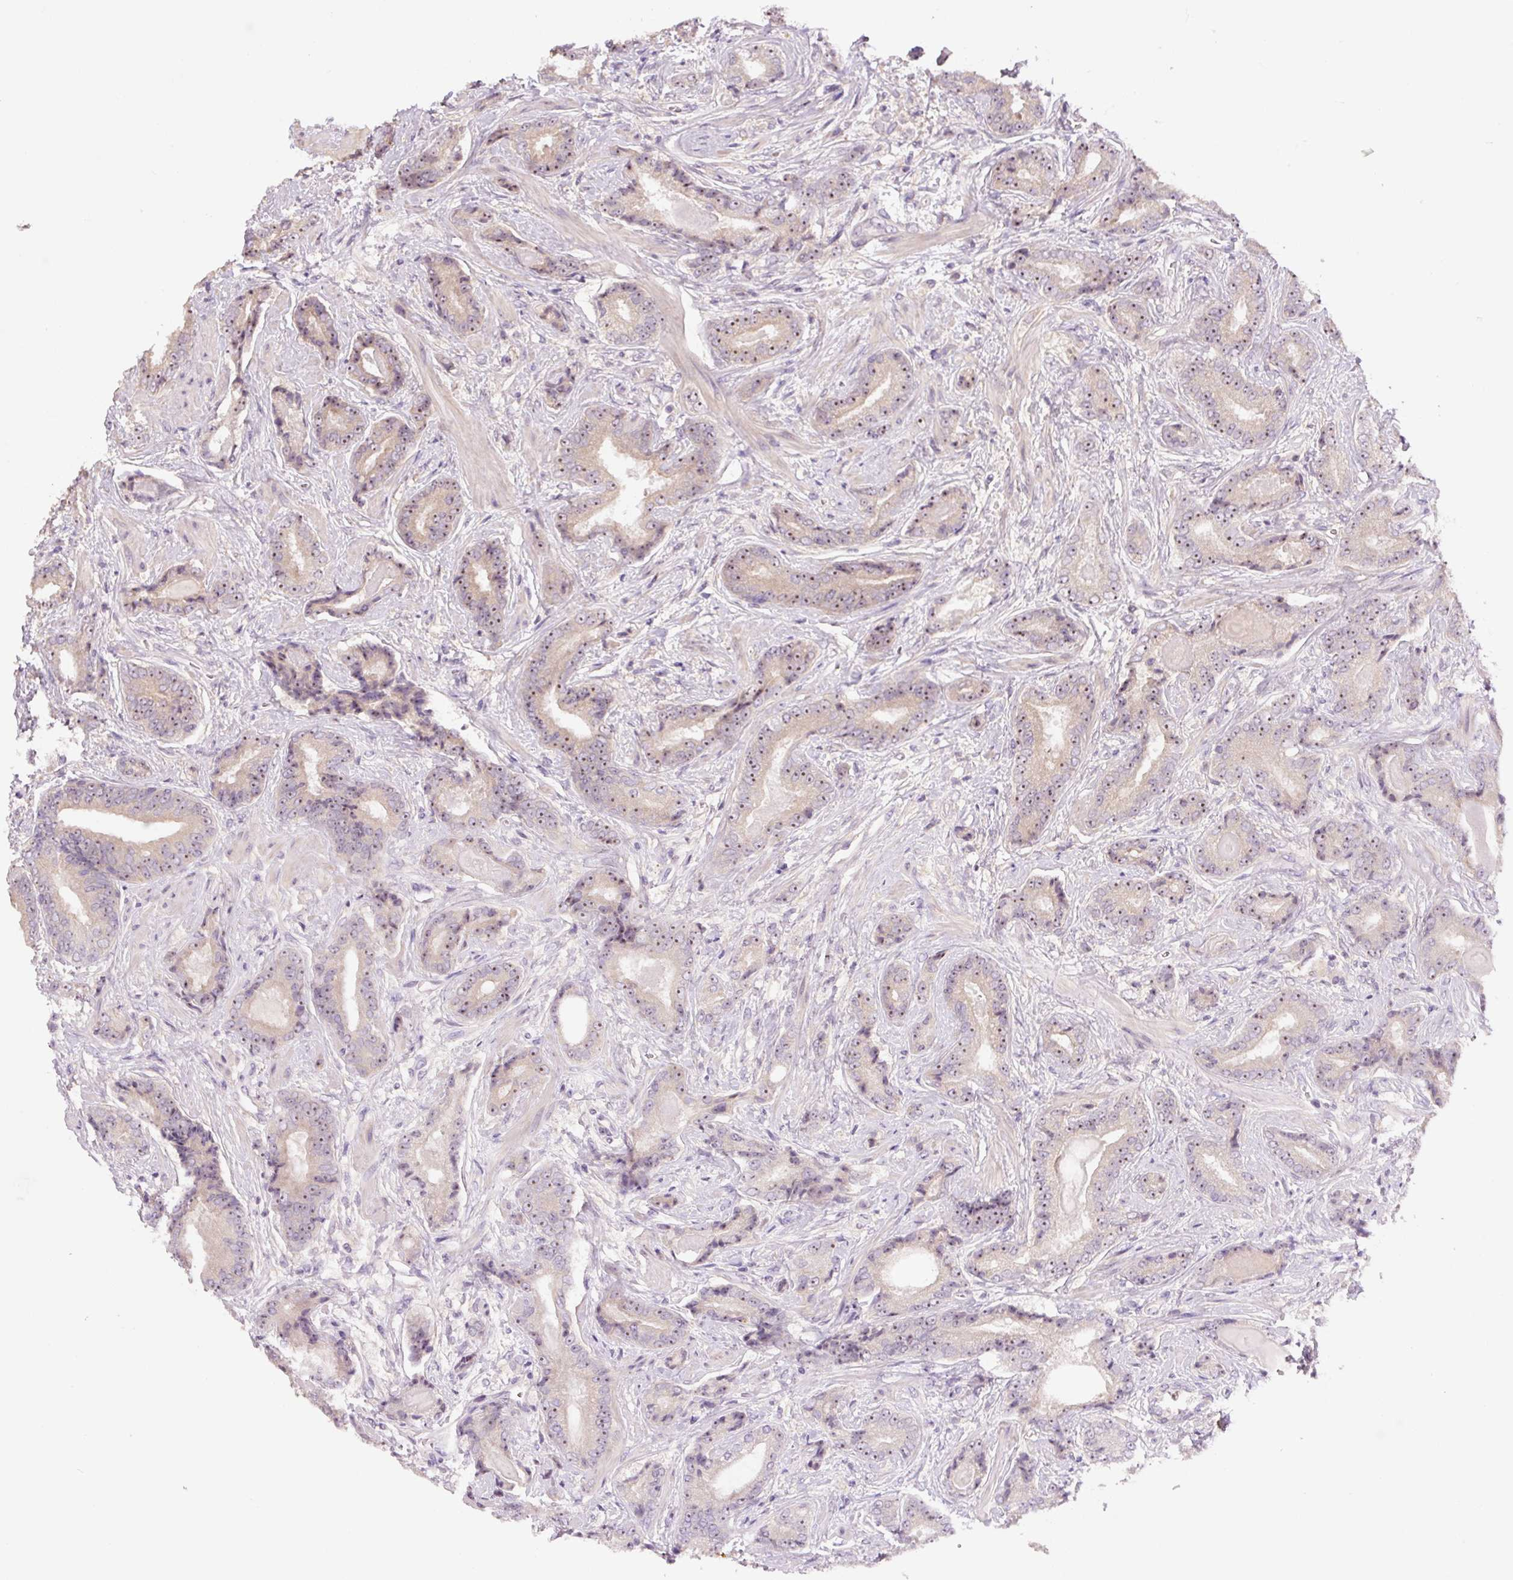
{"staining": {"intensity": "moderate", "quantity": "25%-75%", "location": "nuclear"}, "tissue": "prostate cancer", "cell_type": "Tumor cells", "image_type": "cancer", "snomed": [{"axis": "morphology", "description": "Adenocarcinoma, Low grade"}, {"axis": "topography", "description": "Prostate"}], "caption": "Adenocarcinoma (low-grade) (prostate) stained for a protein (brown) exhibits moderate nuclear positive expression in approximately 25%-75% of tumor cells.", "gene": "TMEM151B", "patient": {"sex": "male", "age": 62}}